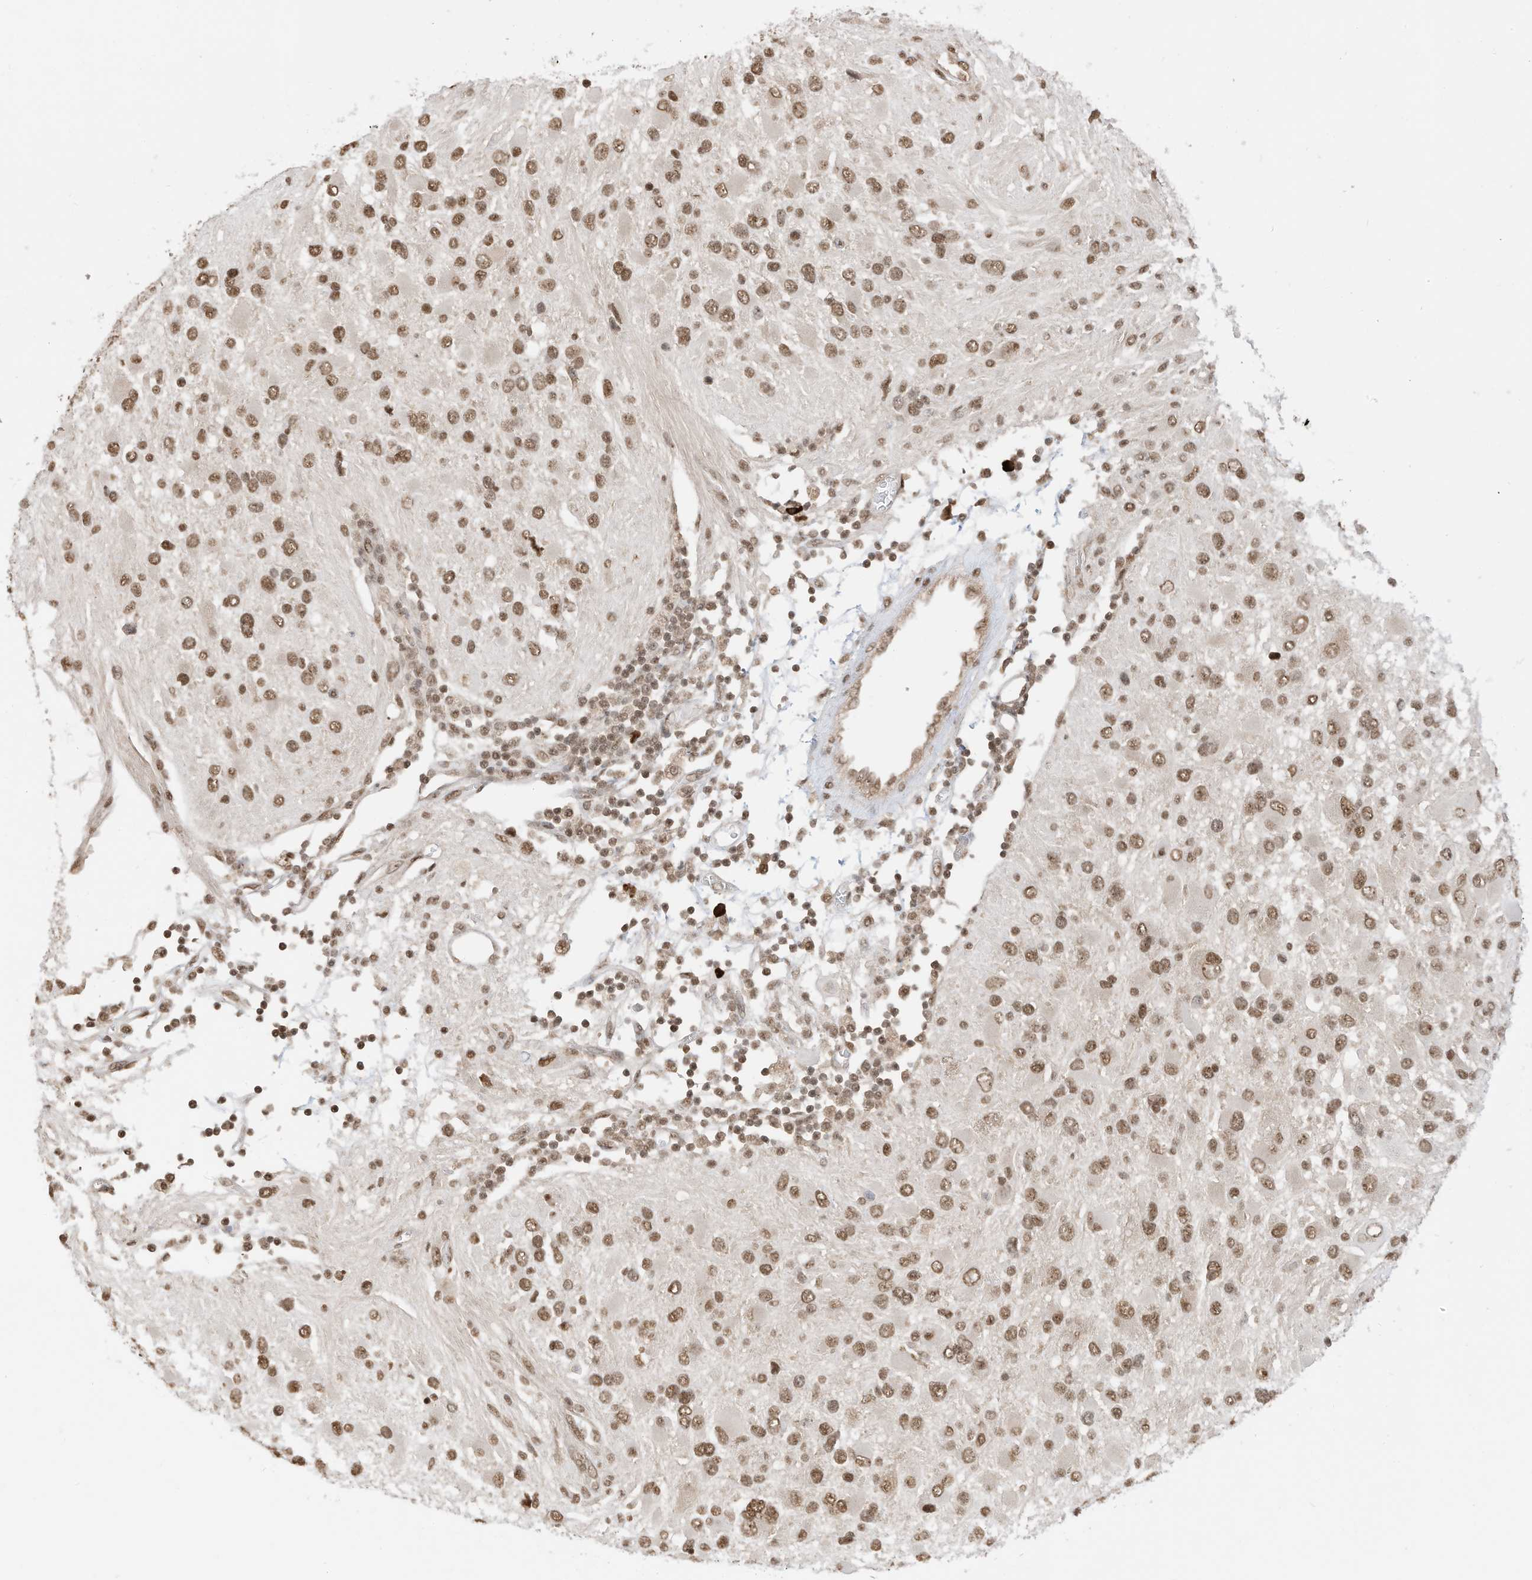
{"staining": {"intensity": "moderate", "quantity": ">75%", "location": "nuclear"}, "tissue": "glioma", "cell_type": "Tumor cells", "image_type": "cancer", "snomed": [{"axis": "morphology", "description": "Glioma, malignant, High grade"}, {"axis": "topography", "description": "Brain"}], "caption": "Glioma was stained to show a protein in brown. There is medium levels of moderate nuclear positivity in about >75% of tumor cells. The protein of interest is stained brown, and the nuclei are stained in blue (DAB IHC with brightfield microscopy, high magnification).", "gene": "ZNF195", "patient": {"sex": "male", "age": 53}}